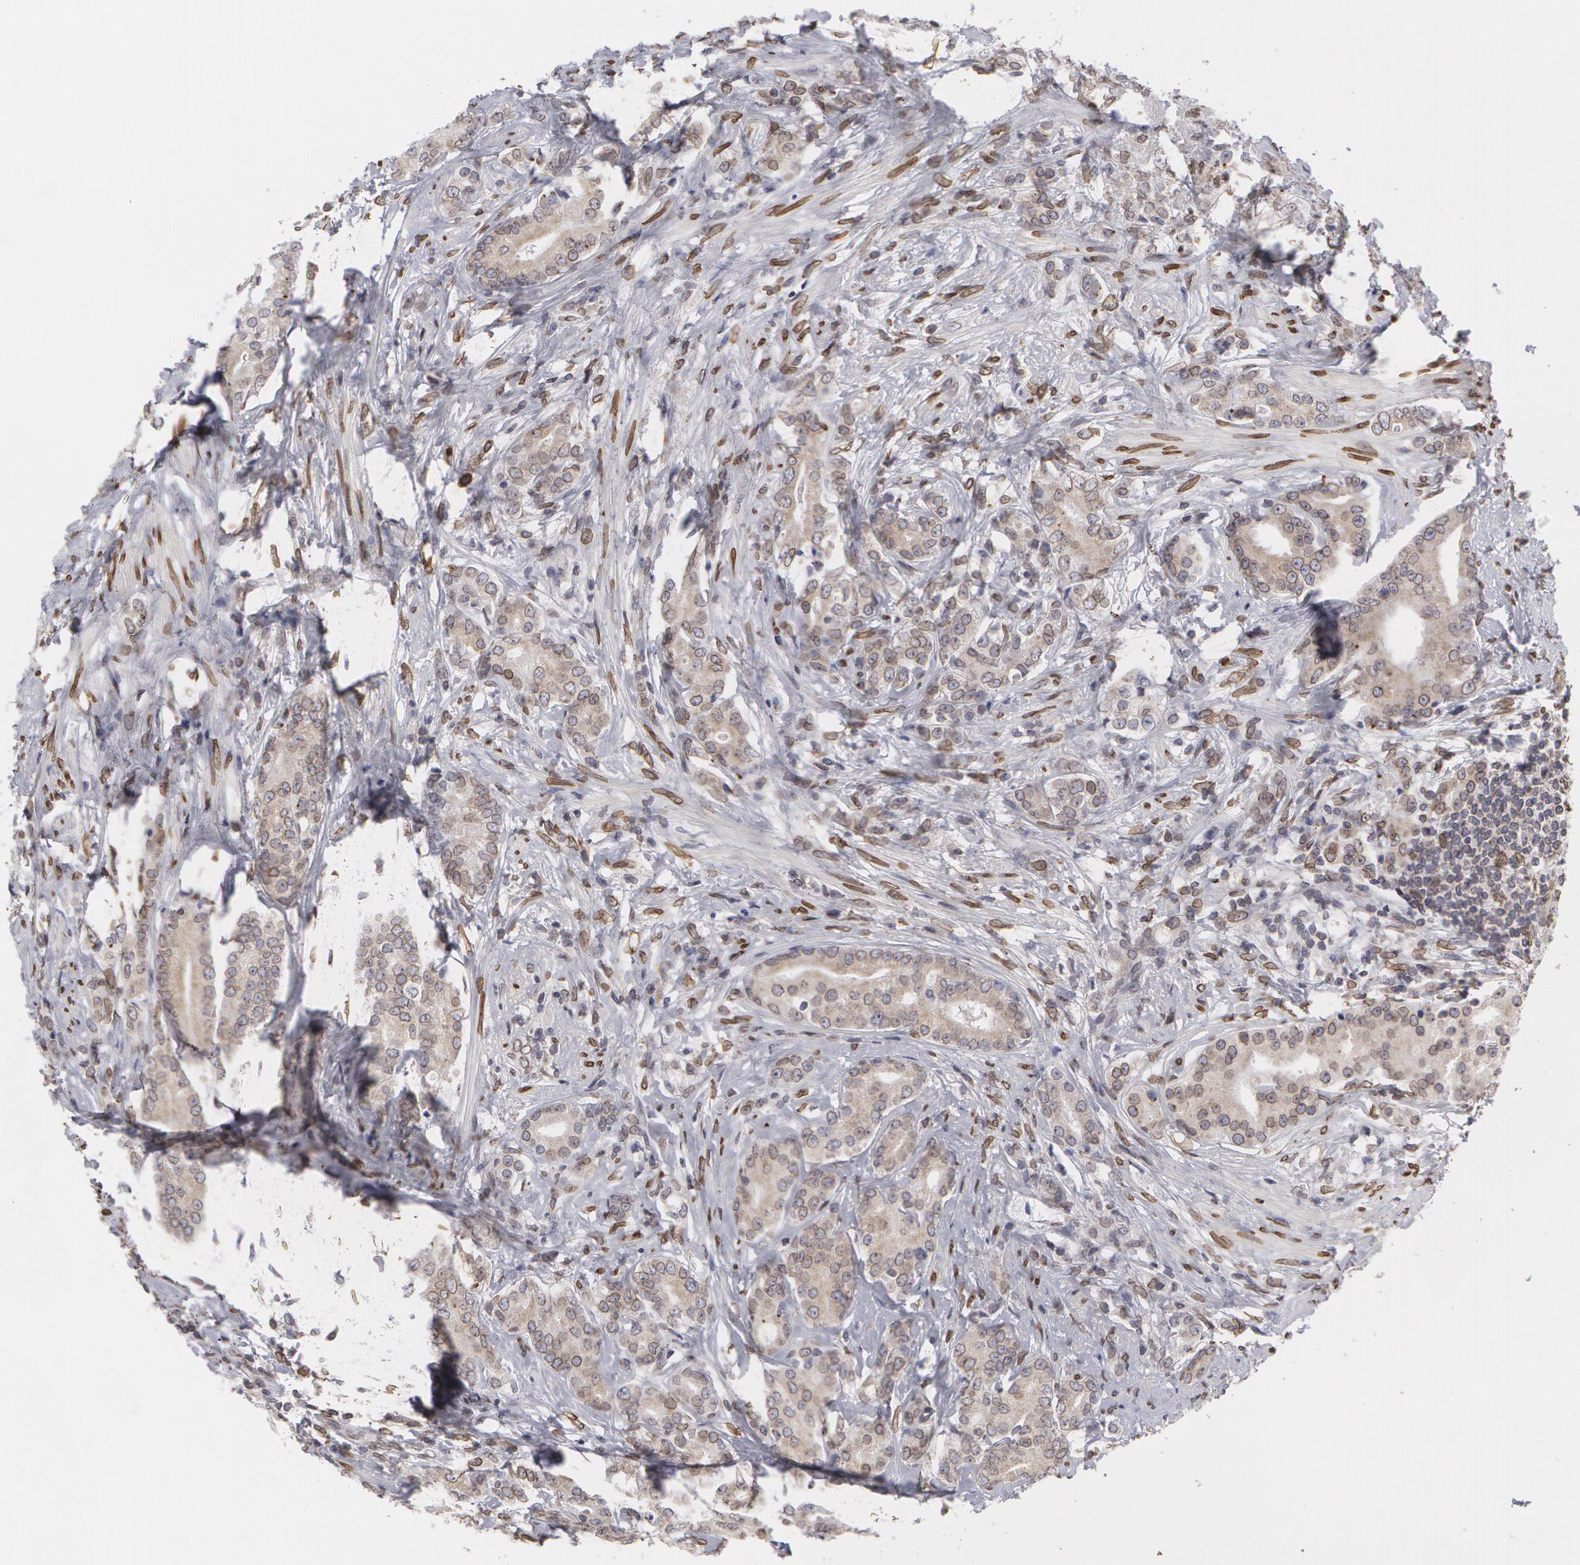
{"staining": {"intensity": "weak", "quantity": "<25%", "location": "cytoplasmic/membranous,nuclear"}, "tissue": "prostate cancer", "cell_type": "Tumor cells", "image_type": "cancer", "snomed": [{"axis": "morphology", "description": "Adenocarcinoma, Medium grade"}, {"axis": "topography", "description": "Prostate"}], "caption": "Immunohistochemistry image of prostate cancer stained for a protein (brown), which shows no expression in tumor cells.", "gene": "EMD", "patient": {"sex": "male", "age": 59}}